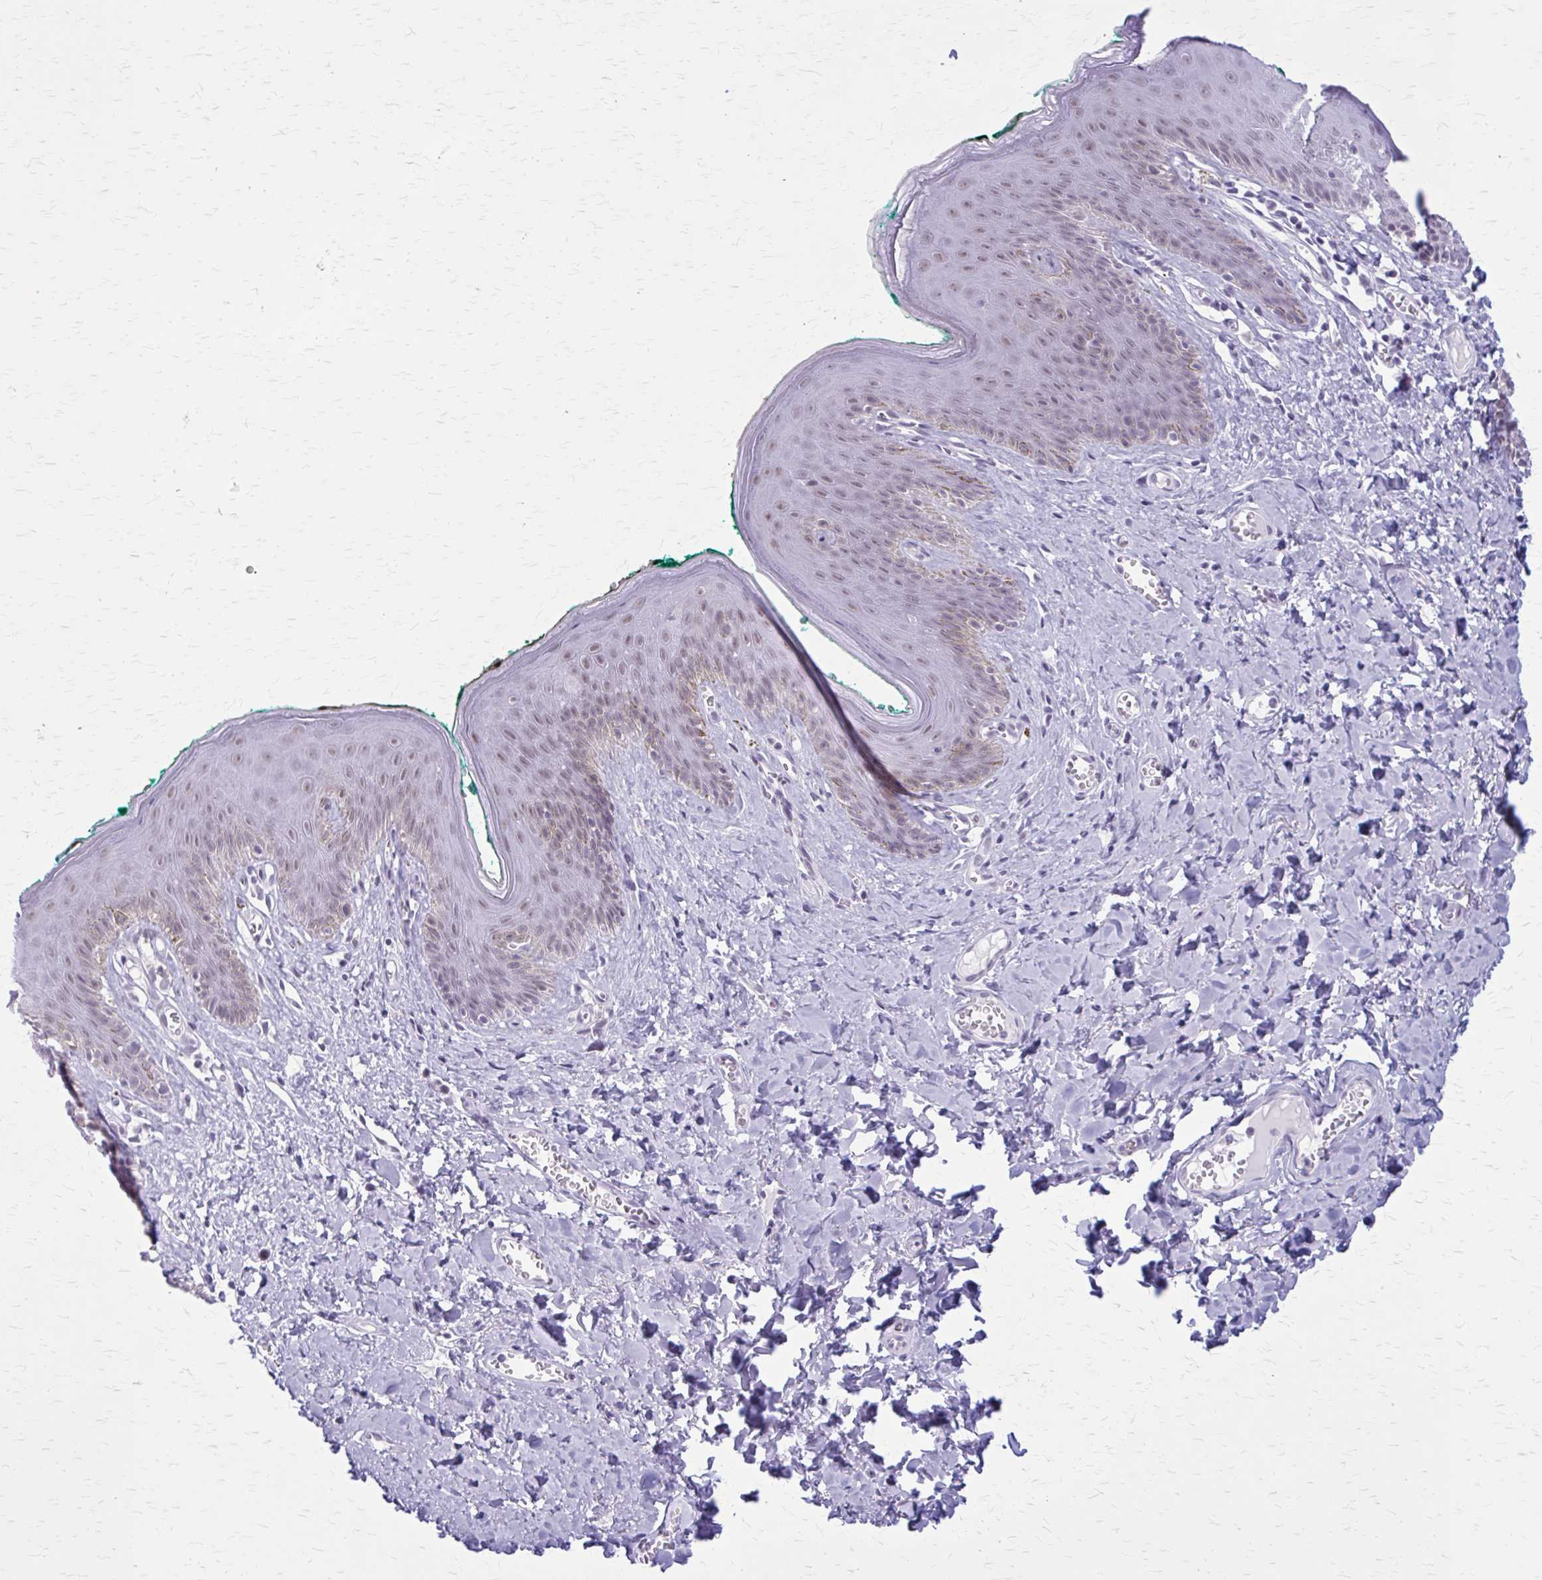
{"staining": {"intensity": "weak", "quantity": "25%-75%", "location": "nuclear"}, "tissue": "skin", "cell_type": "Epidermal cells", "image_type": "normal", "snomed": [{"axis": "morphology", "description": "Normal tissue, NOS"}, {"axis": "topography", "description": "Vulva"}, {"axis": "topography", "description": "Peripheral nerve tissue"}], "caption": "Protein staining of benign skin reveals weak nuclear expression in about 25%-75% of epidermal cells. The staining is performed using DAB (3,3'-diaminobenzidine) brown chromogen to label protein expression. The nuclei are counter-stained blue using hematoxylin.", "gene": "GAD1", "patient": {"sex": "female", "age": 66}}